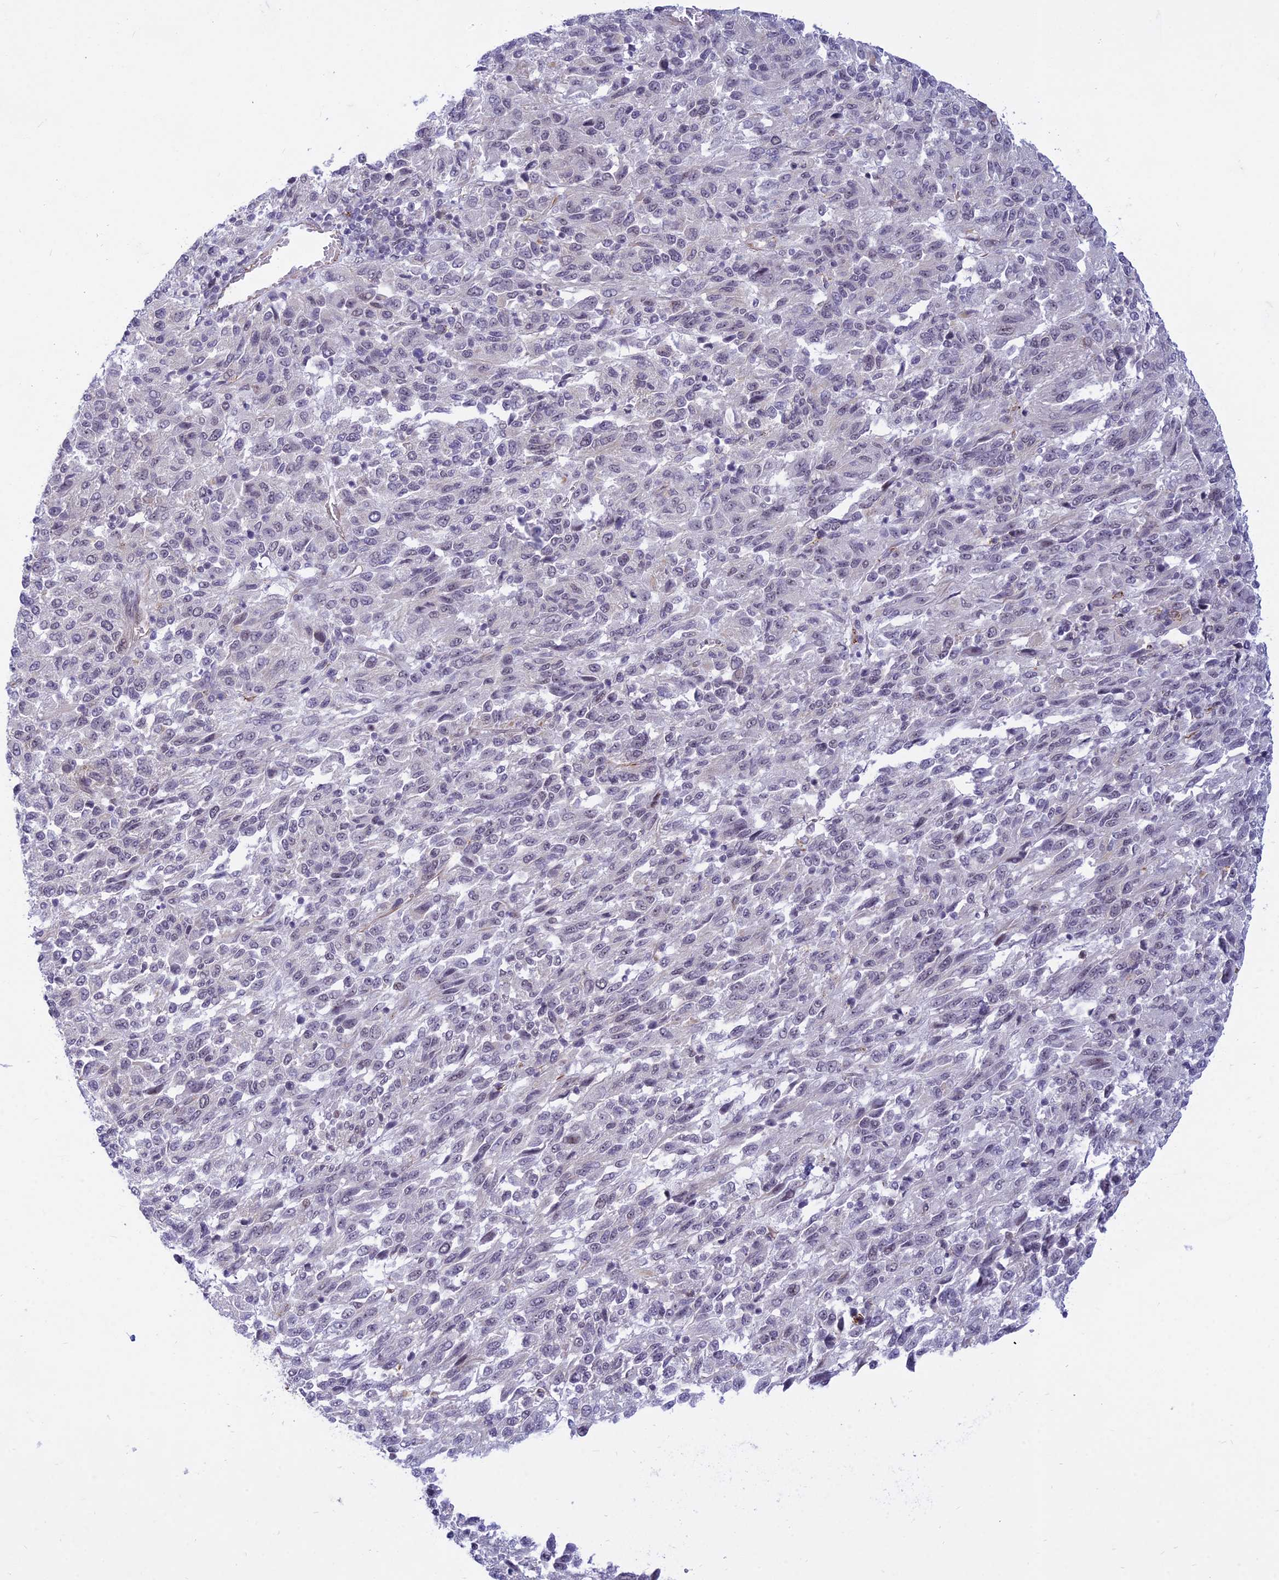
{"staining": {"intensity": "negative", "quantity": "none", "location": "none"}, "tissue": "melanoma", "cell_type": "Tumor cells", "image_type": "cancer", "snomed": [{"axis": "morphology", "description": "Malignant melanoma, Metastatic site"}, {"axis": "topography", "description": "Lung"}], "caption": "A high-resolution image shows IHC staining of malignant melanoma (metastatic site), which demonstrates no significant positivity in tumor cells.", "gene": "SAPCD2", "patient": {"sex": "male", "age": 64}}